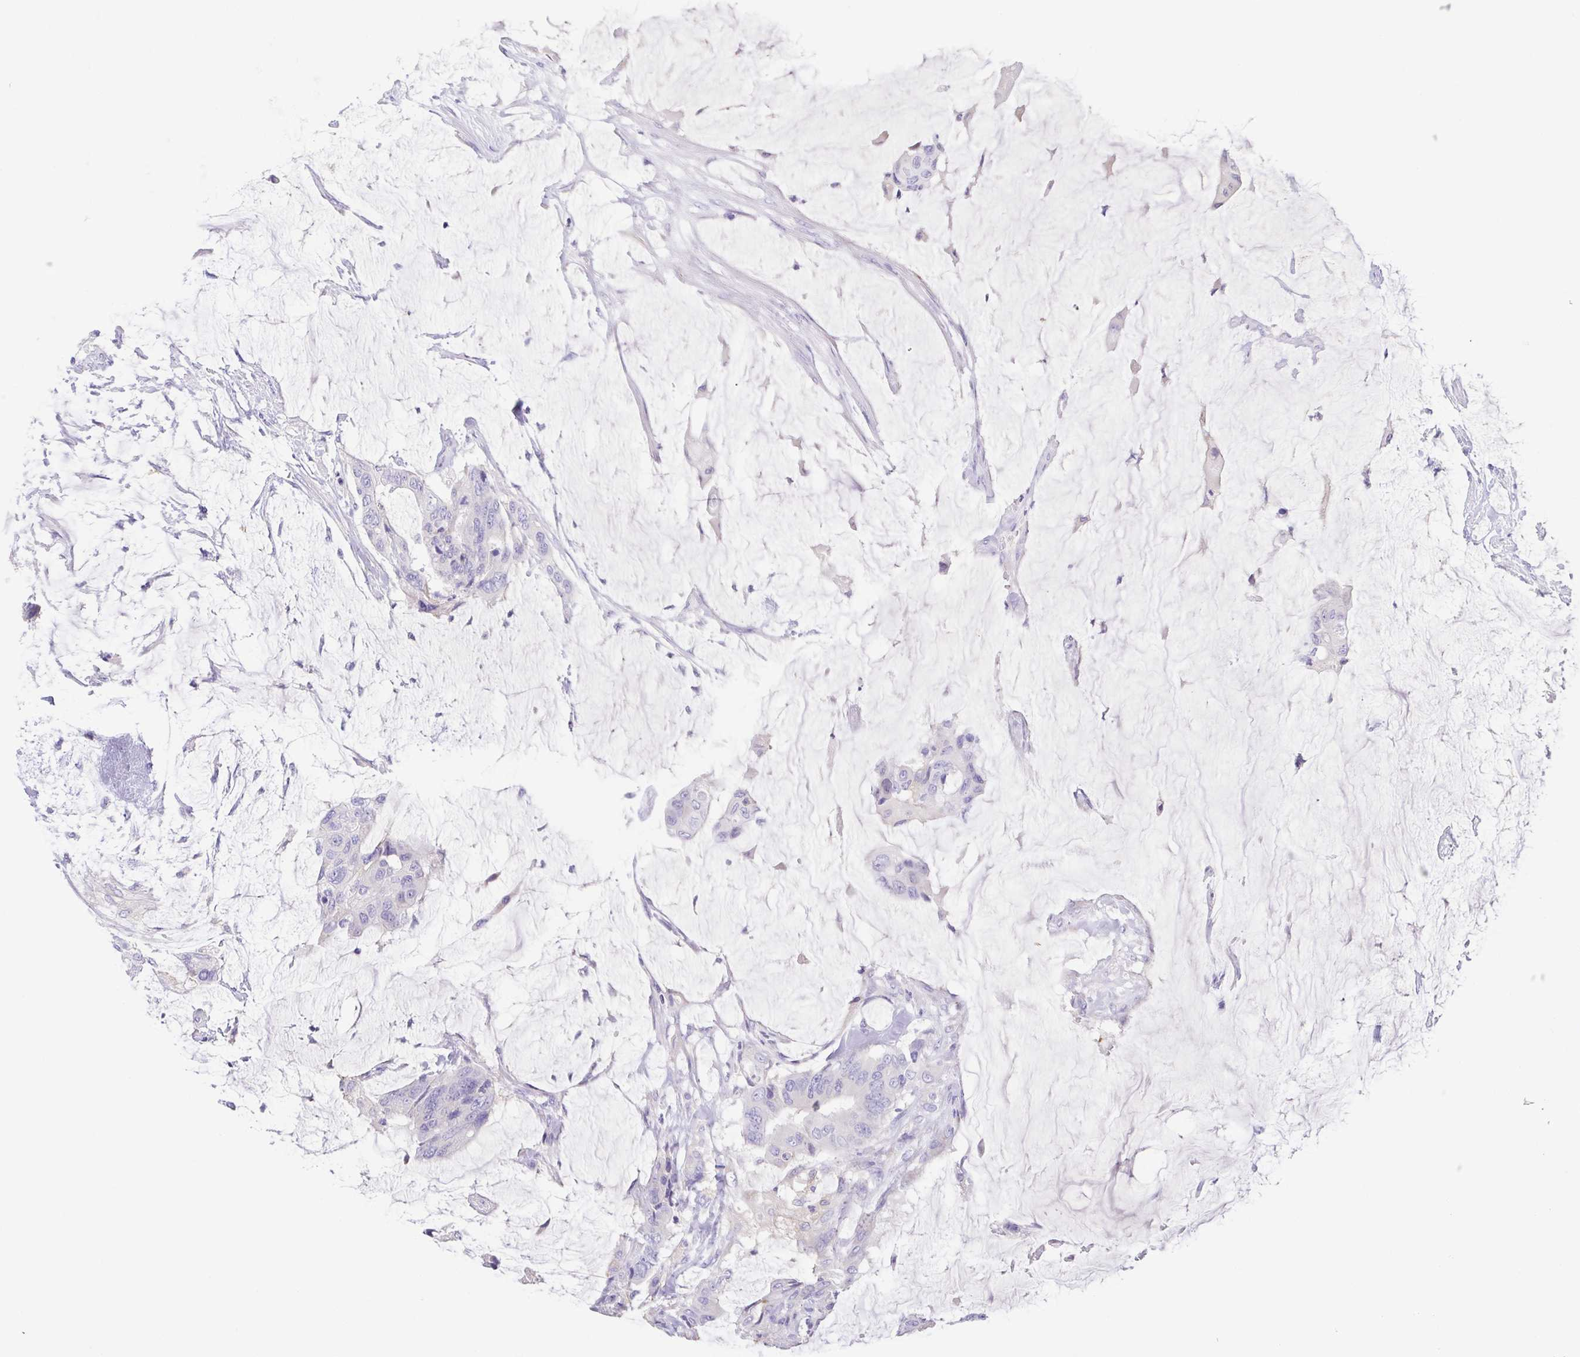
{"staining": {"intensity": "negative", "quantity": "none", "location": "none"}, "tissue": "colorectal cancer", "cell_type": "Tumor cells", "image_type": "cancer", "snomed": [{"axis": "morphology", "description": "Adenocarcinoma, NOS"}, {"axis": "topography", "description": "Rectum"}], "caption": "Tumor cells show no significant expression in colorectal adenocarcinoma.", "gene": "A1BG", "patient": {"sex": "female", "age": 59}}